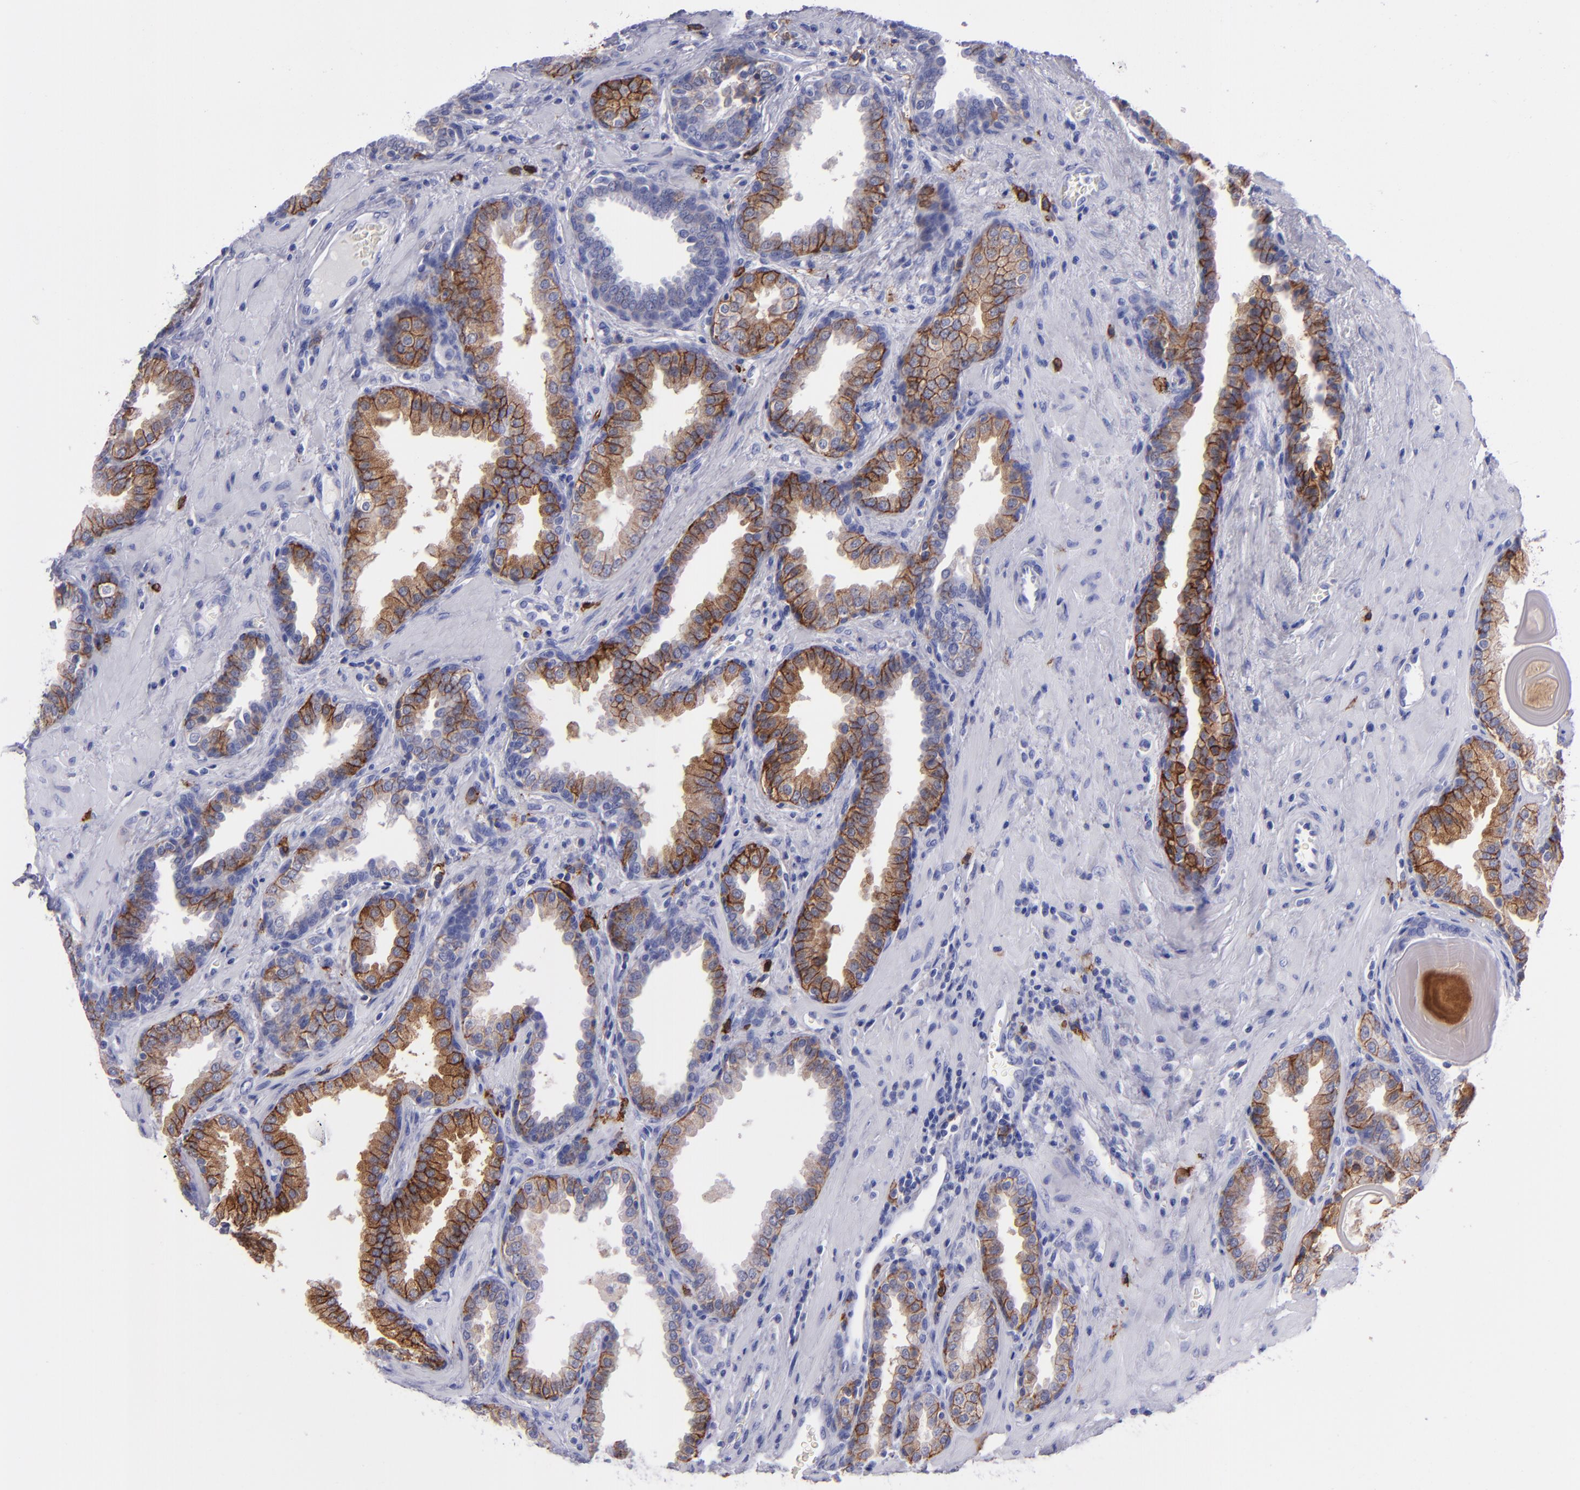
{"staining": {"intensity": "strong", "quantity": ">75%", "location": "cytoplasmic/membranous"}, "tissue": "prostate", "cell_type": "Glandular cells", "image_type": "normal", "snomed": [{"axis": "morphology", "description": "Normal tissue, NOS"}, {"axis": "topography", "description": "Prostate"}], "caption": "Benign prostate reveals strong cytoplasmic/membranous positivity in approximately >75% of glandular cells, visualized by immunohistochemistry.", "gene": "CD38", "patient": {"sex": "male", "age": 51}}